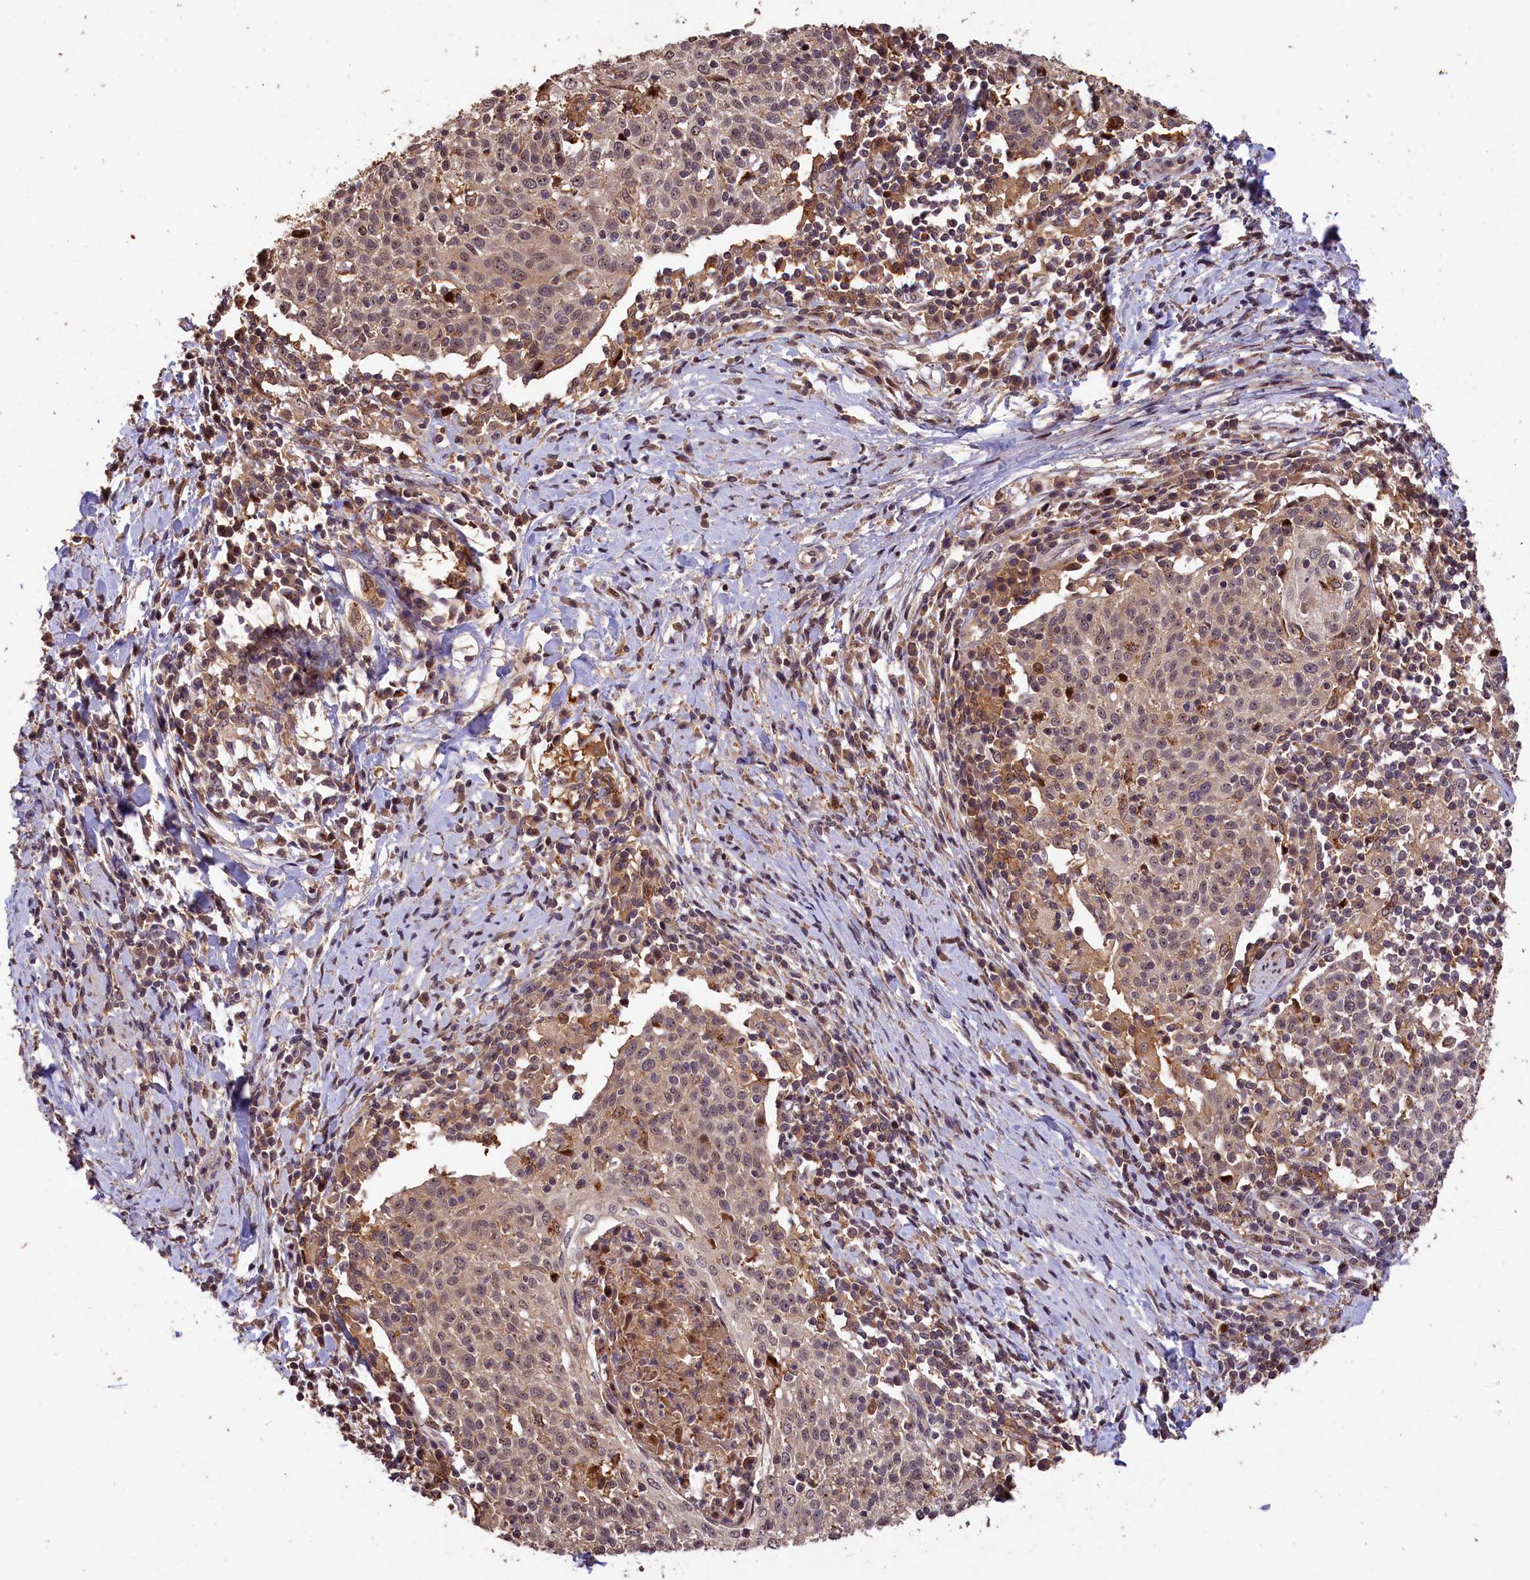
{"staining": {"intensity": "weak", "quantity": "25%-75%", "location": "nuclear"}, "tissue": "cervical cancer", "cell_type": "Tumor cells", "image_type": "cancer", "snomed": [{"axis": "morphology", "description": "Squamous cell carcinoma, NOS"}, {"axis": "topography", "description": "Cervix"}], "caption": "The histopathology image exhibits immunohistochemical staining of cervical cancer. There is weak nuclear positivity is appreciated in approximately 25%-75% of tumor cells.", "gene": "PHAF1", "patient": {"sex": "female", "age": 52}}